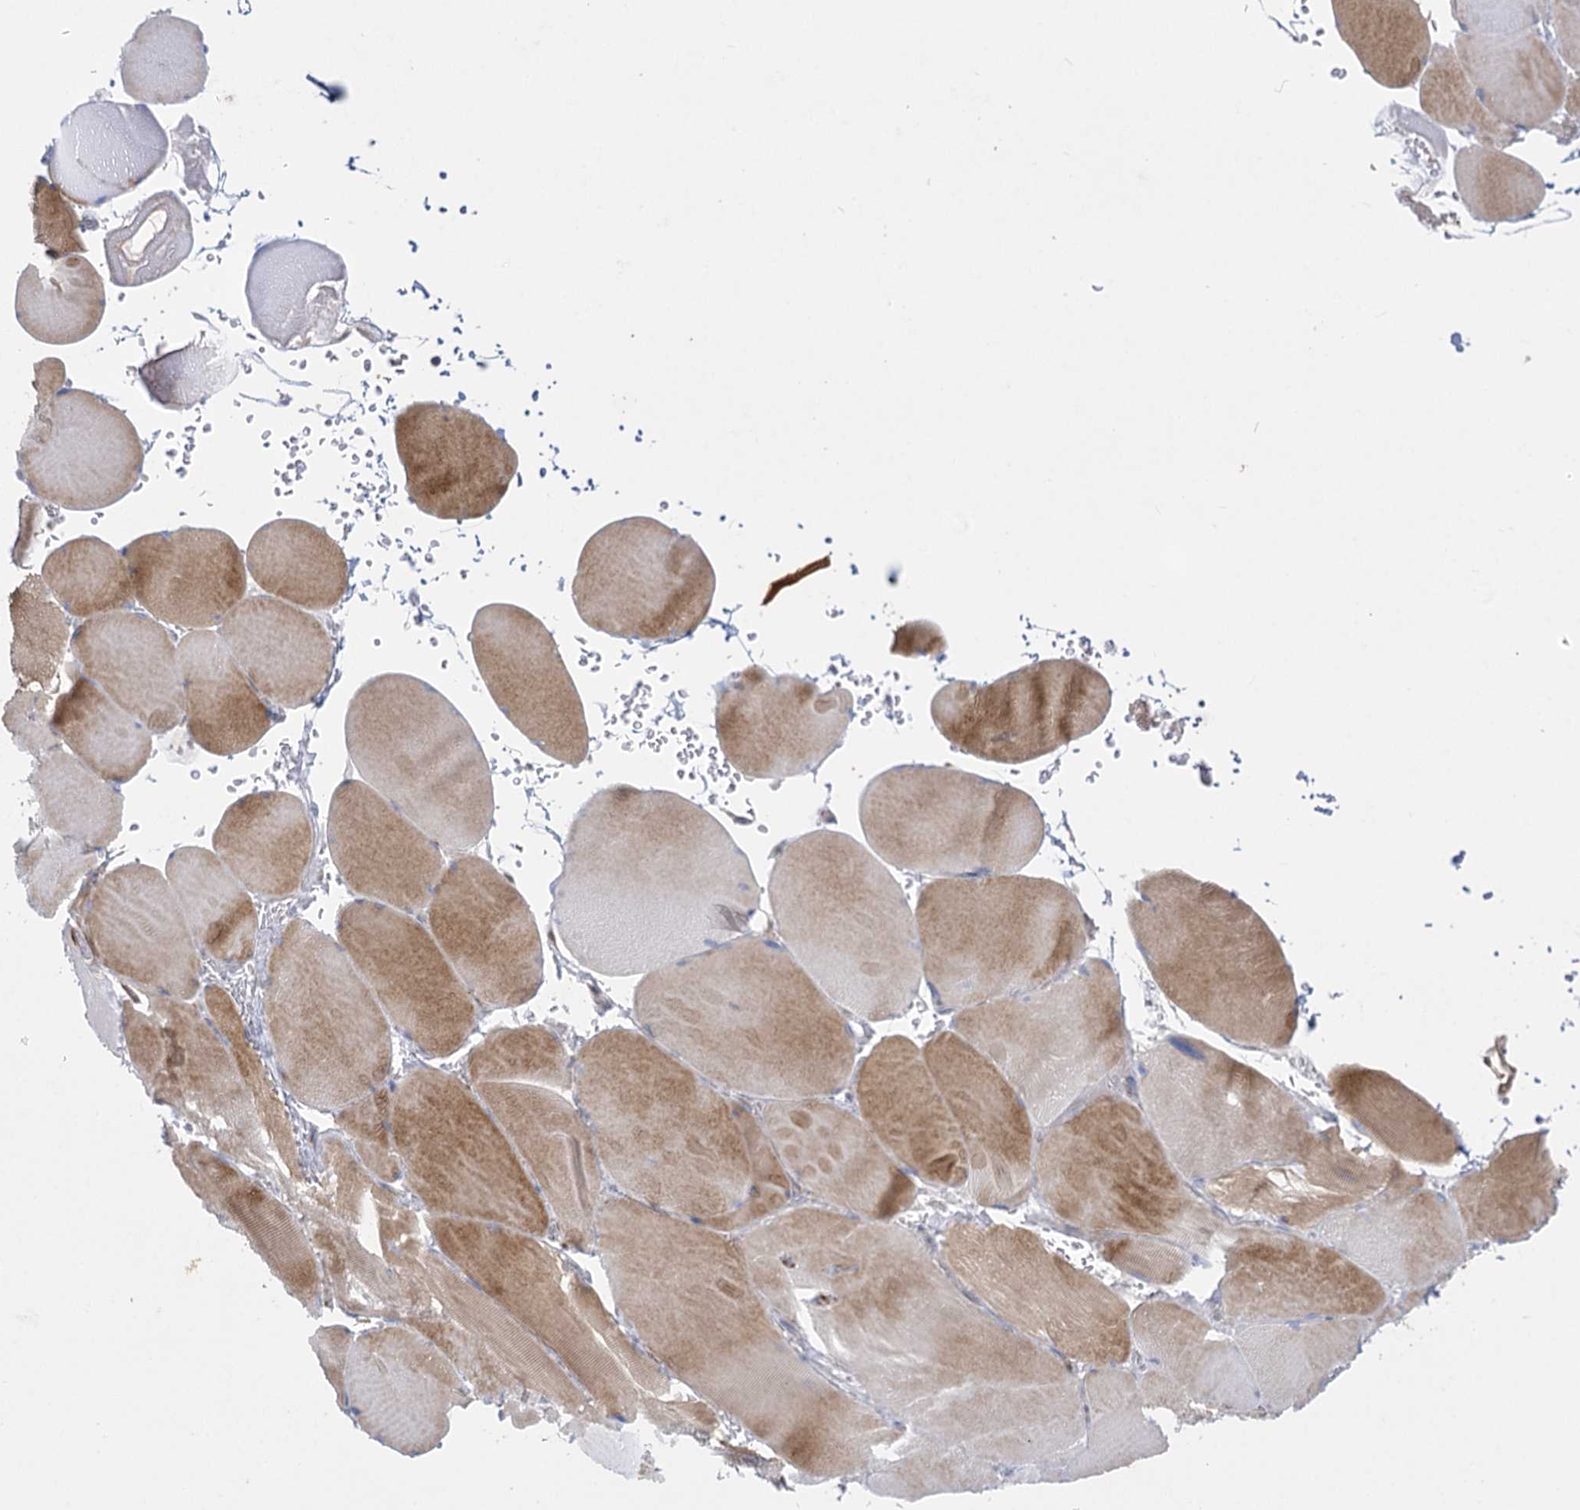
{"staining": {"intensity": "moderate", "quantity": ">75%", "location": "cytoplasmic/membranous"}, "tissue": "skeletal muscle", "cell_type": "Myocytes", "image_type": "normal", "snomed": [{"axis": "morphology", "description": "Normal tissue, NOS"}, {"axis": "topography", "description": "Skeletal muscle"}, {"axis": "topography", "description": "Head-Neck"}], "caption": "DAB (3,3'-diaminobenzidine) immunohistochemical staining of unremarkable human skeletal muscle demonstrates moderate cytoplasmic/membranous protein positivity in approximately >75% of myocytes.", "gene": "DHTKD1", "patient": {"sex": "male", "age": 66}}